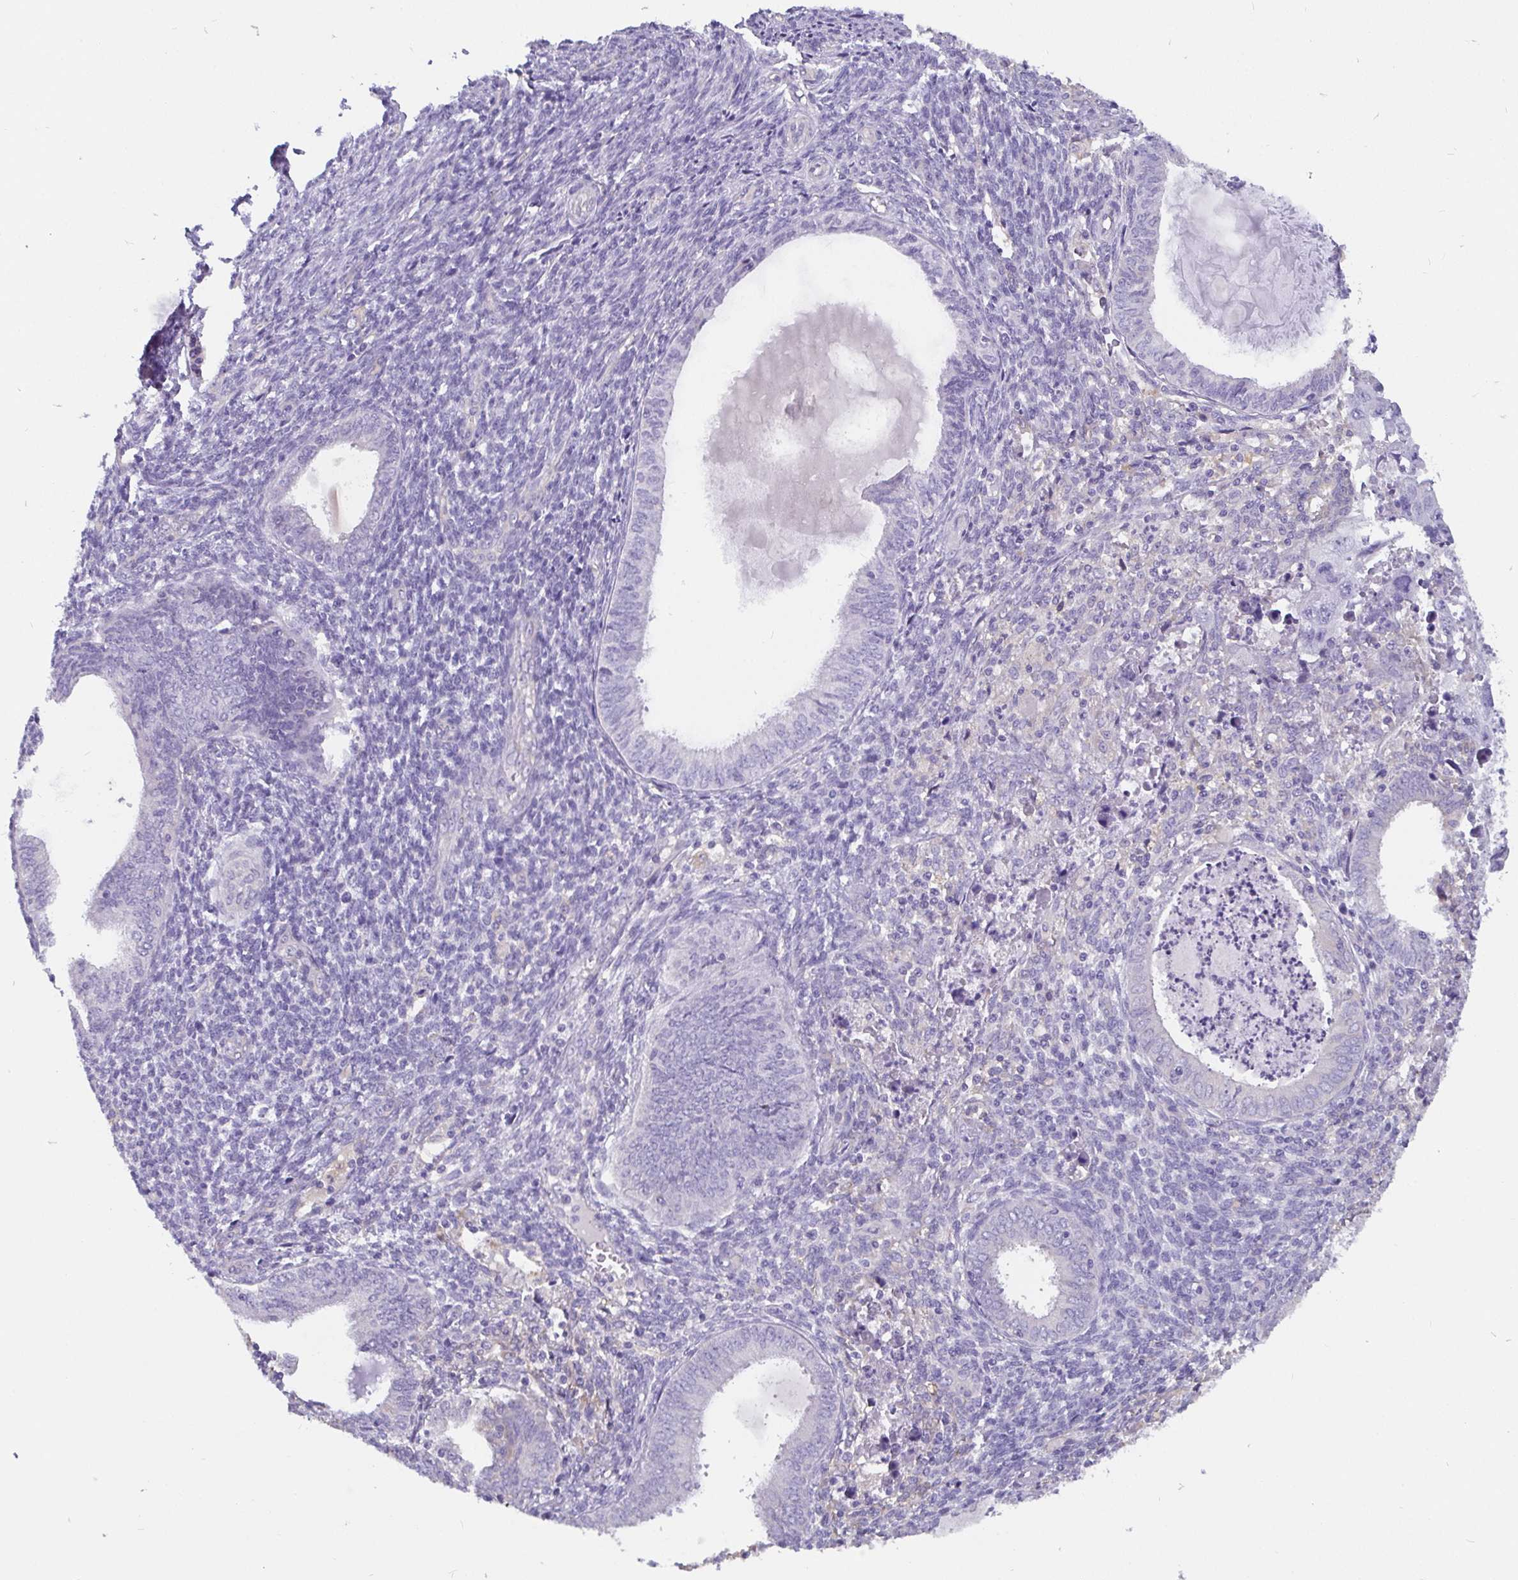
{"staining": {"intensity": "negative", "quantity": "none", "location": "none"}, "tissue": "endometrial cancer", "cell_type": "Tumor cells", "image_type": "cancer", "snomed": [{"axis": "morphology", "description": "Adenocarcinoma, NOS"}, {"axis": "topography", "description": "Uterus"}], "caption": "The histopathology image demonstrates no staining of tumor cells in endometrial cancer.", "gene": "ADAMTS6", "patient": {"sex": "female", "age": 62}}